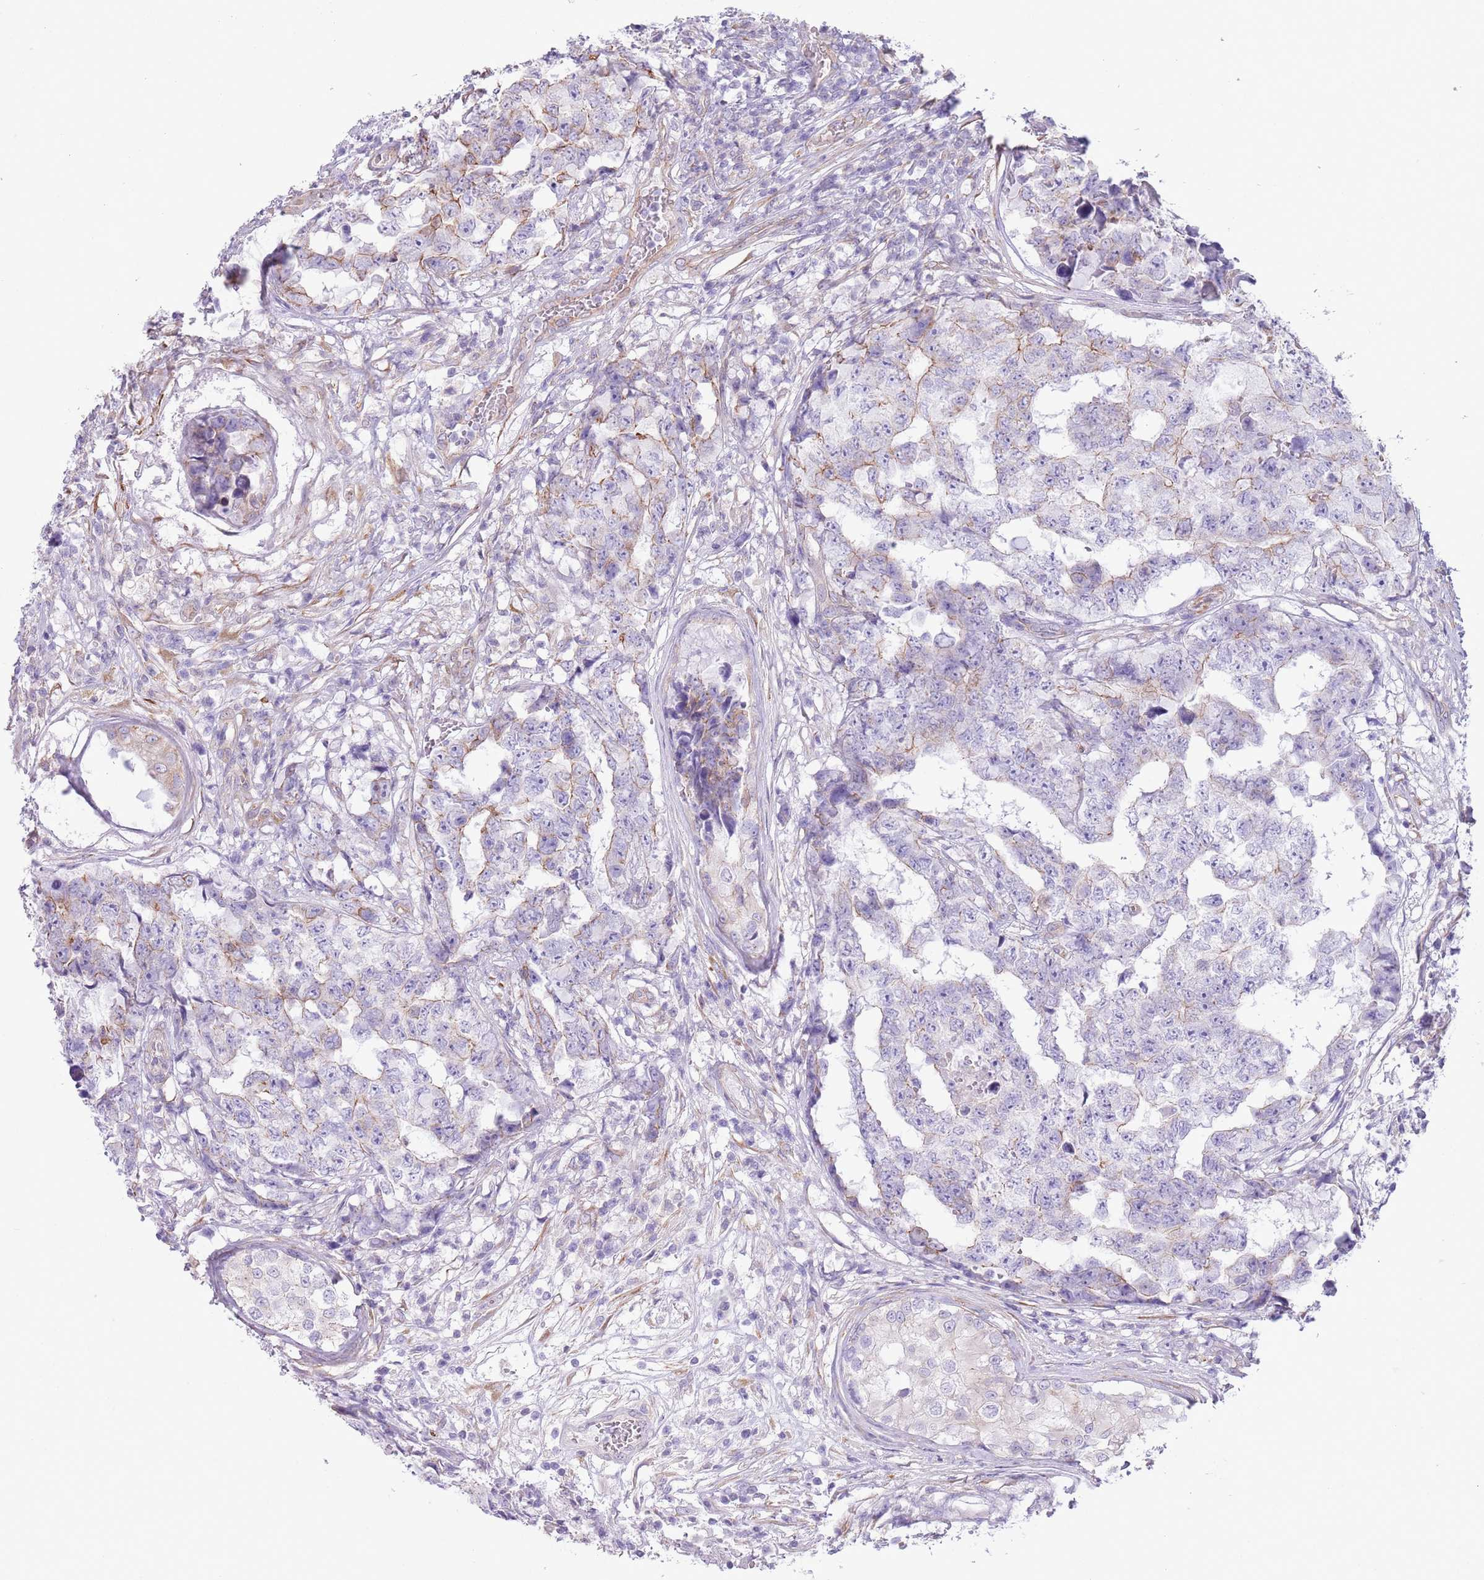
{"staining": {"intensity": "weak", "quantity": "<25%", "location": "cytoplasmic/membranous"}, "tissue": "testis cancer", "cell_type": "Tumor cells", "image_type": "cancer", "snomed": [{"axis": "morphology", "description": "Carcinoma, Embryonal, NOS"}, {"axis": "topography", "description": "Testis"}], "caption": "IHC of testis embryonal carcinoma reveals no staining in tumor cells.", "gene": "RBP3", "patient": {"sex": "male", "age": 25}}